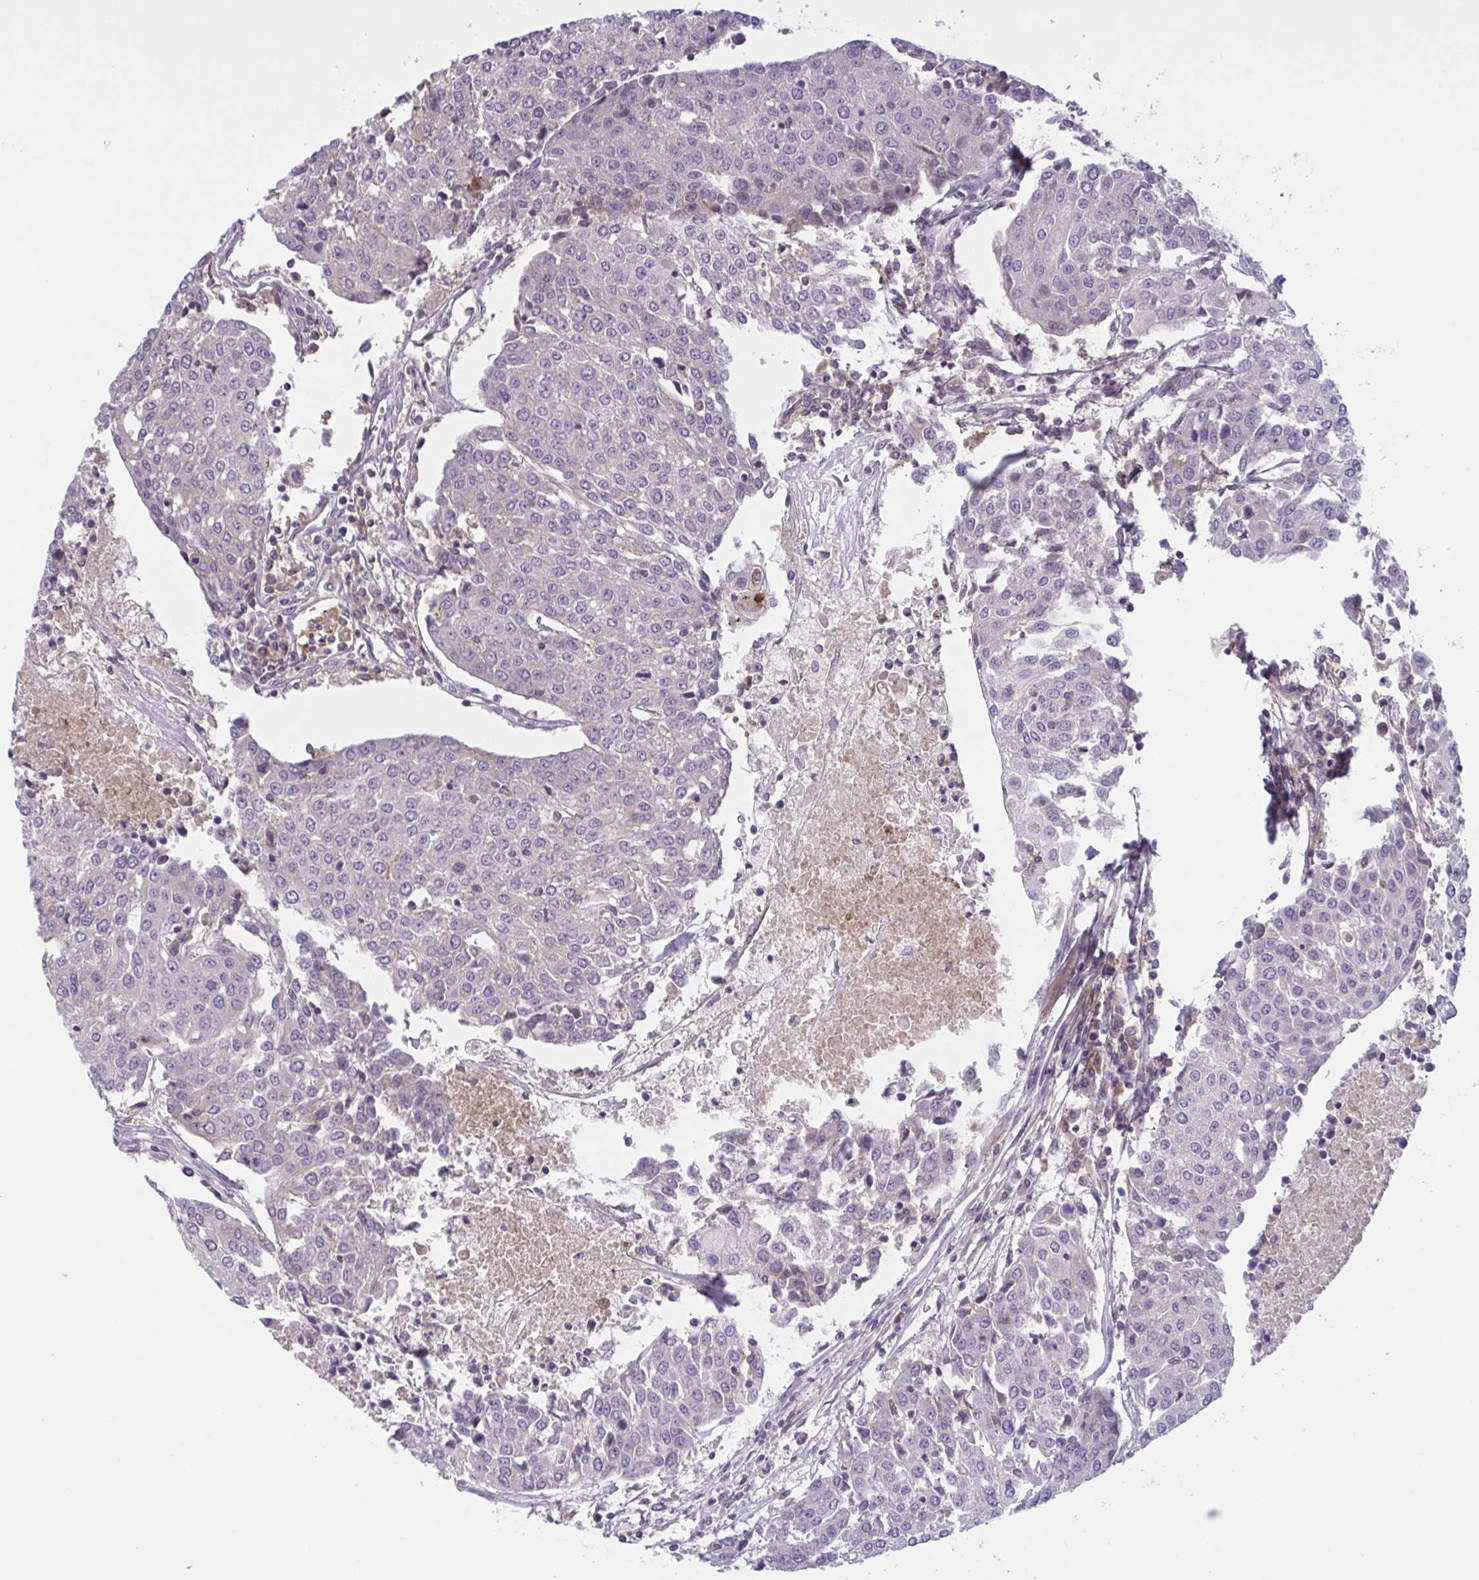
{"staining": {"intensity": "negative", "quantity": "none", "location": "none"}, "tissue": "urothelial cancer", "cell_type": "Tumor cells", "image_type": "cancer", "snomed": [{"axis": "morphology", "description": "Urothelial carcinoma, High grade"}, {"axis": "topography", "description": "Urinary bladder"}], "caption": "This is an IHC micrograph of high-grade urothelial carcinoma. There is no staining in tumor cells.", "gene": "WNT9B", "patient": {"sex": "female", "age": 85}}